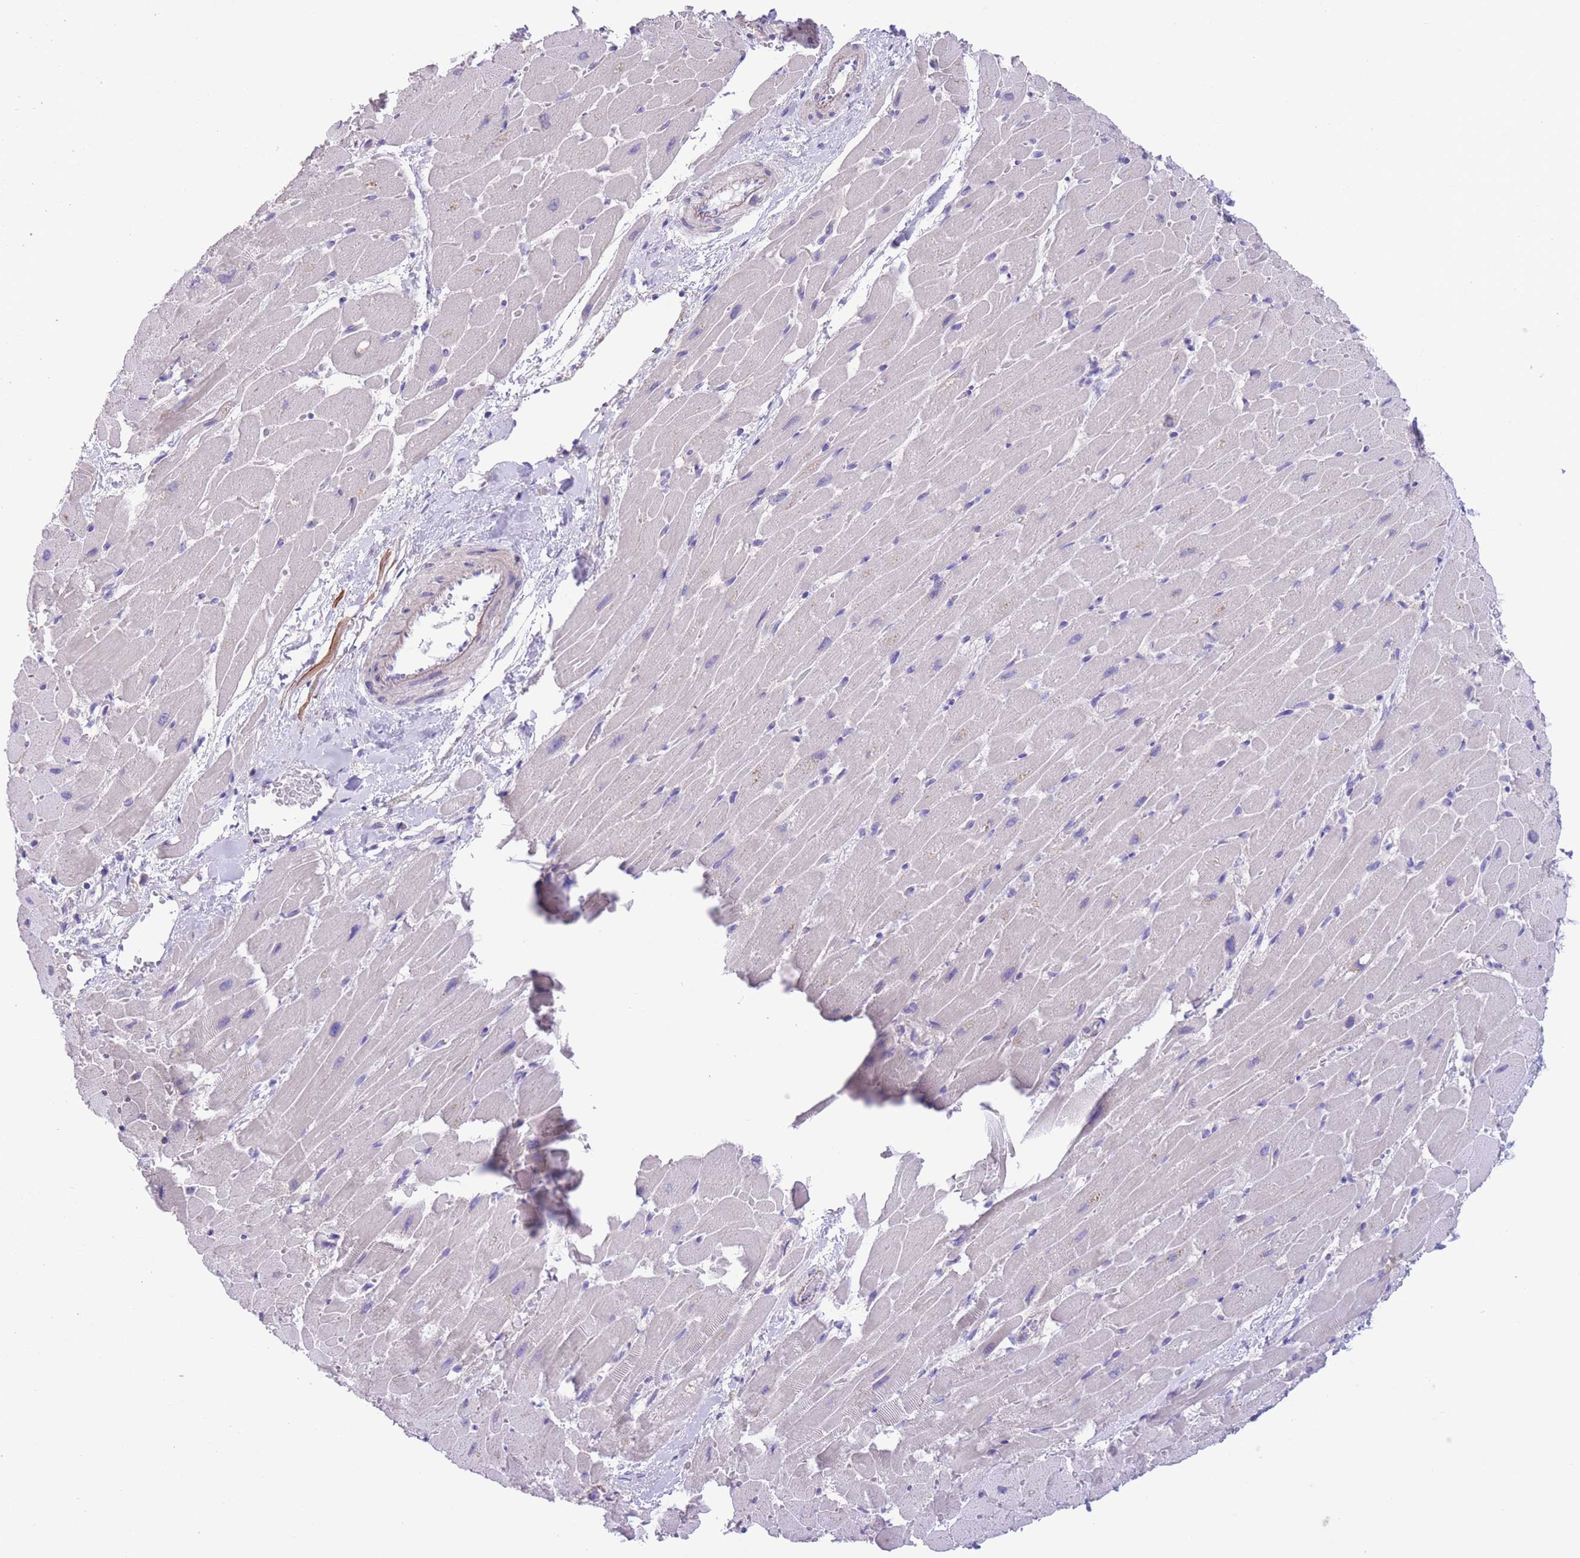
{"staining": {"intensity": "negative", "quantity": "none", "location": "none"}, "tissue": "heart muscle", "cell_type": "Cardiomyocytes", "image_type": "normal", "snomed": [{"axis": "morphology", "description": "Normal tissue, NOS"}, {"axis": "topography", "description": "Heart"}], "caption": "This is a micrograph of immunohistochemistry staining of normal heart muscle, which shows no staining in cardiomyocytes. (DAB IHC visualized using brightfield microscopy, high magnification).", "gene": "RAI2", "patient": {"sex": "male", "age": 37}}